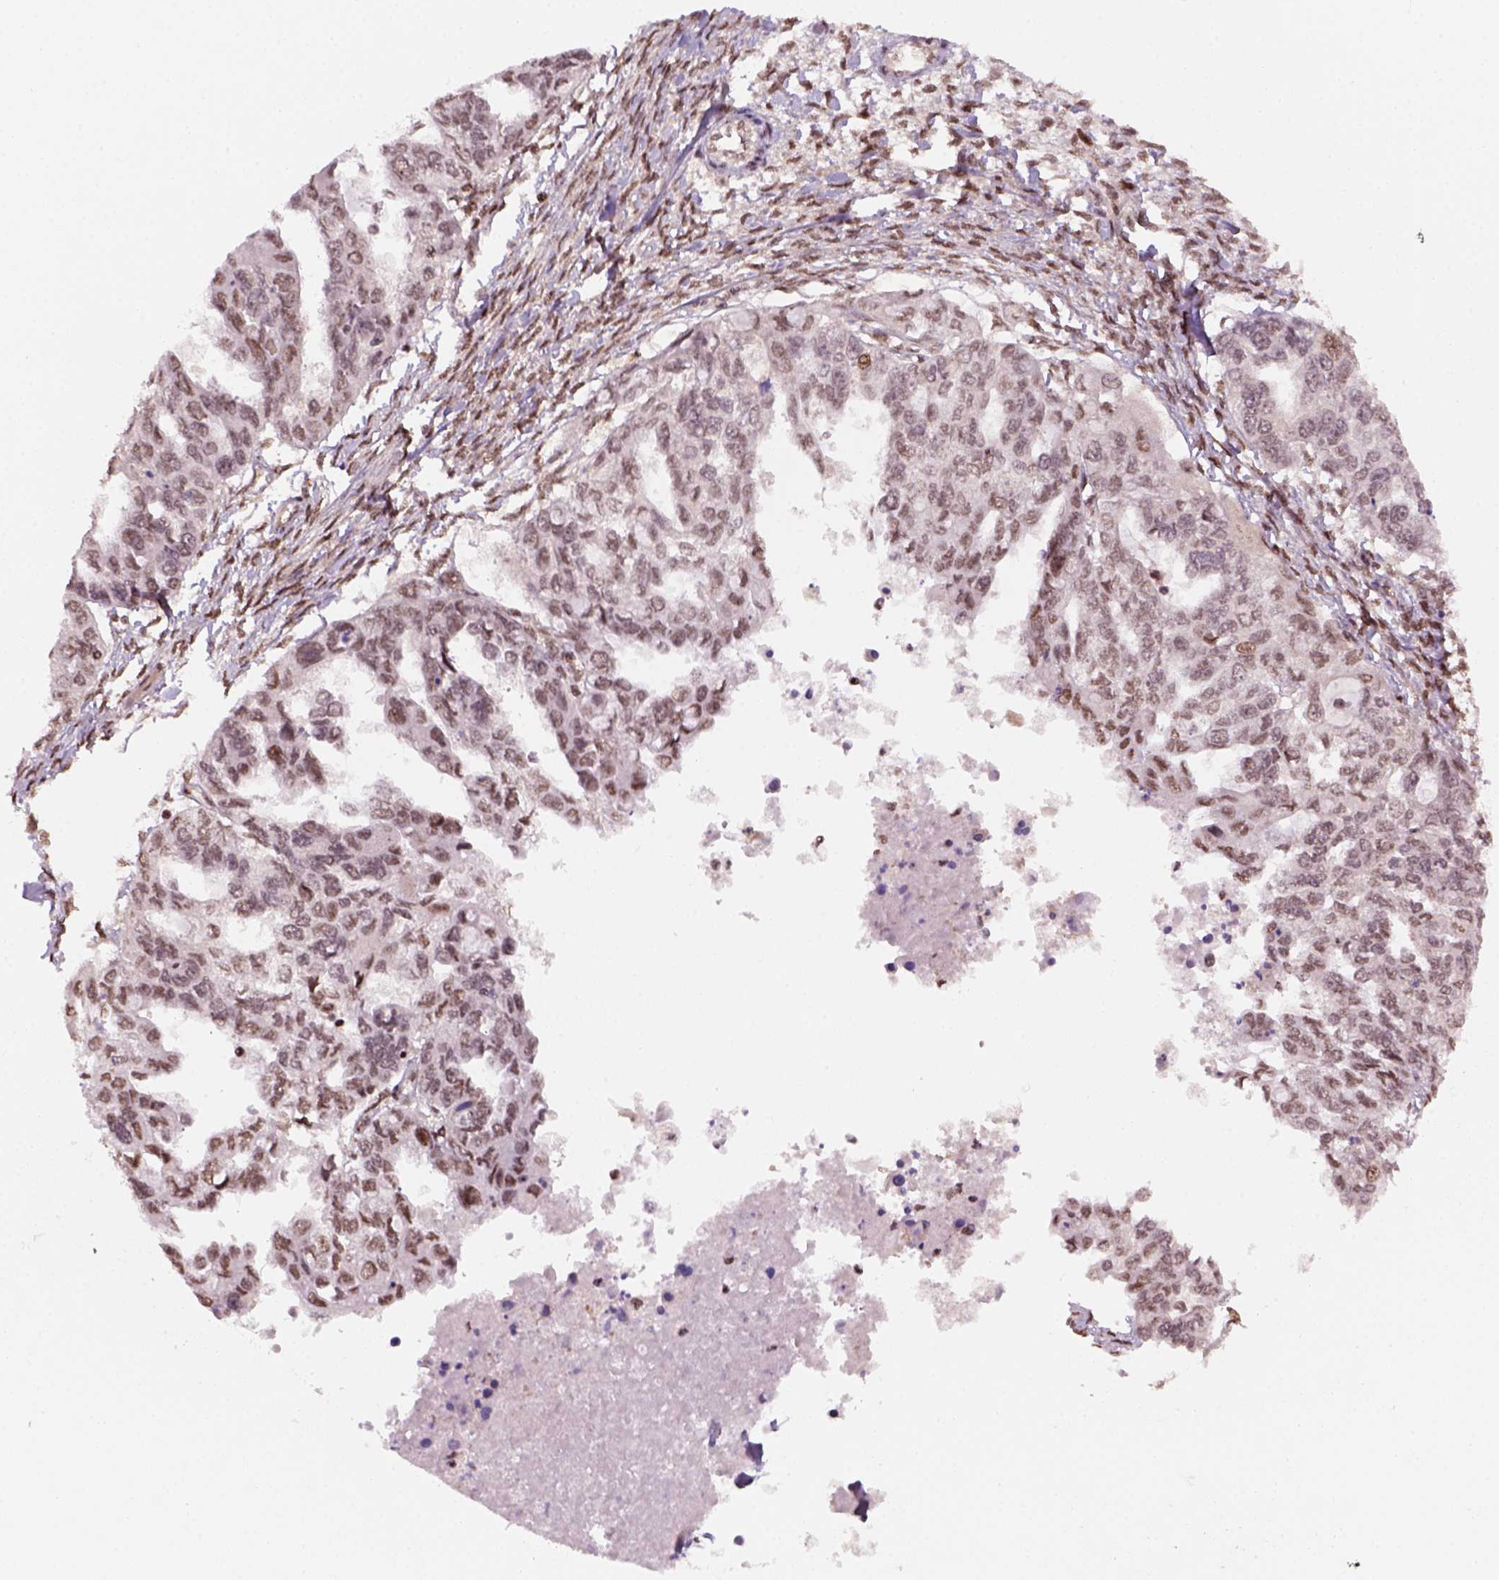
{"staining": {"intensity": "moderate", "quantity": ">75%", "location": "nuclear"}, "tissue": "ovarian cancer", "cell_type": "Tumor cells", "image_type": "cancer", "snomed": [{"axis": "morphology", "description": "Cystadenocarcinoma, serous, NOS"}, {"axis": "topography", "description": "Ovary"}], "caption": "Immunohistochemical staining of ovarian serous cystadenocarcinoma exhibits moderate nuclear protein positivity in approximately >75% of tumor cells.", "gene": "GOT1", "patient": {"sex": "female", "age": 53}}